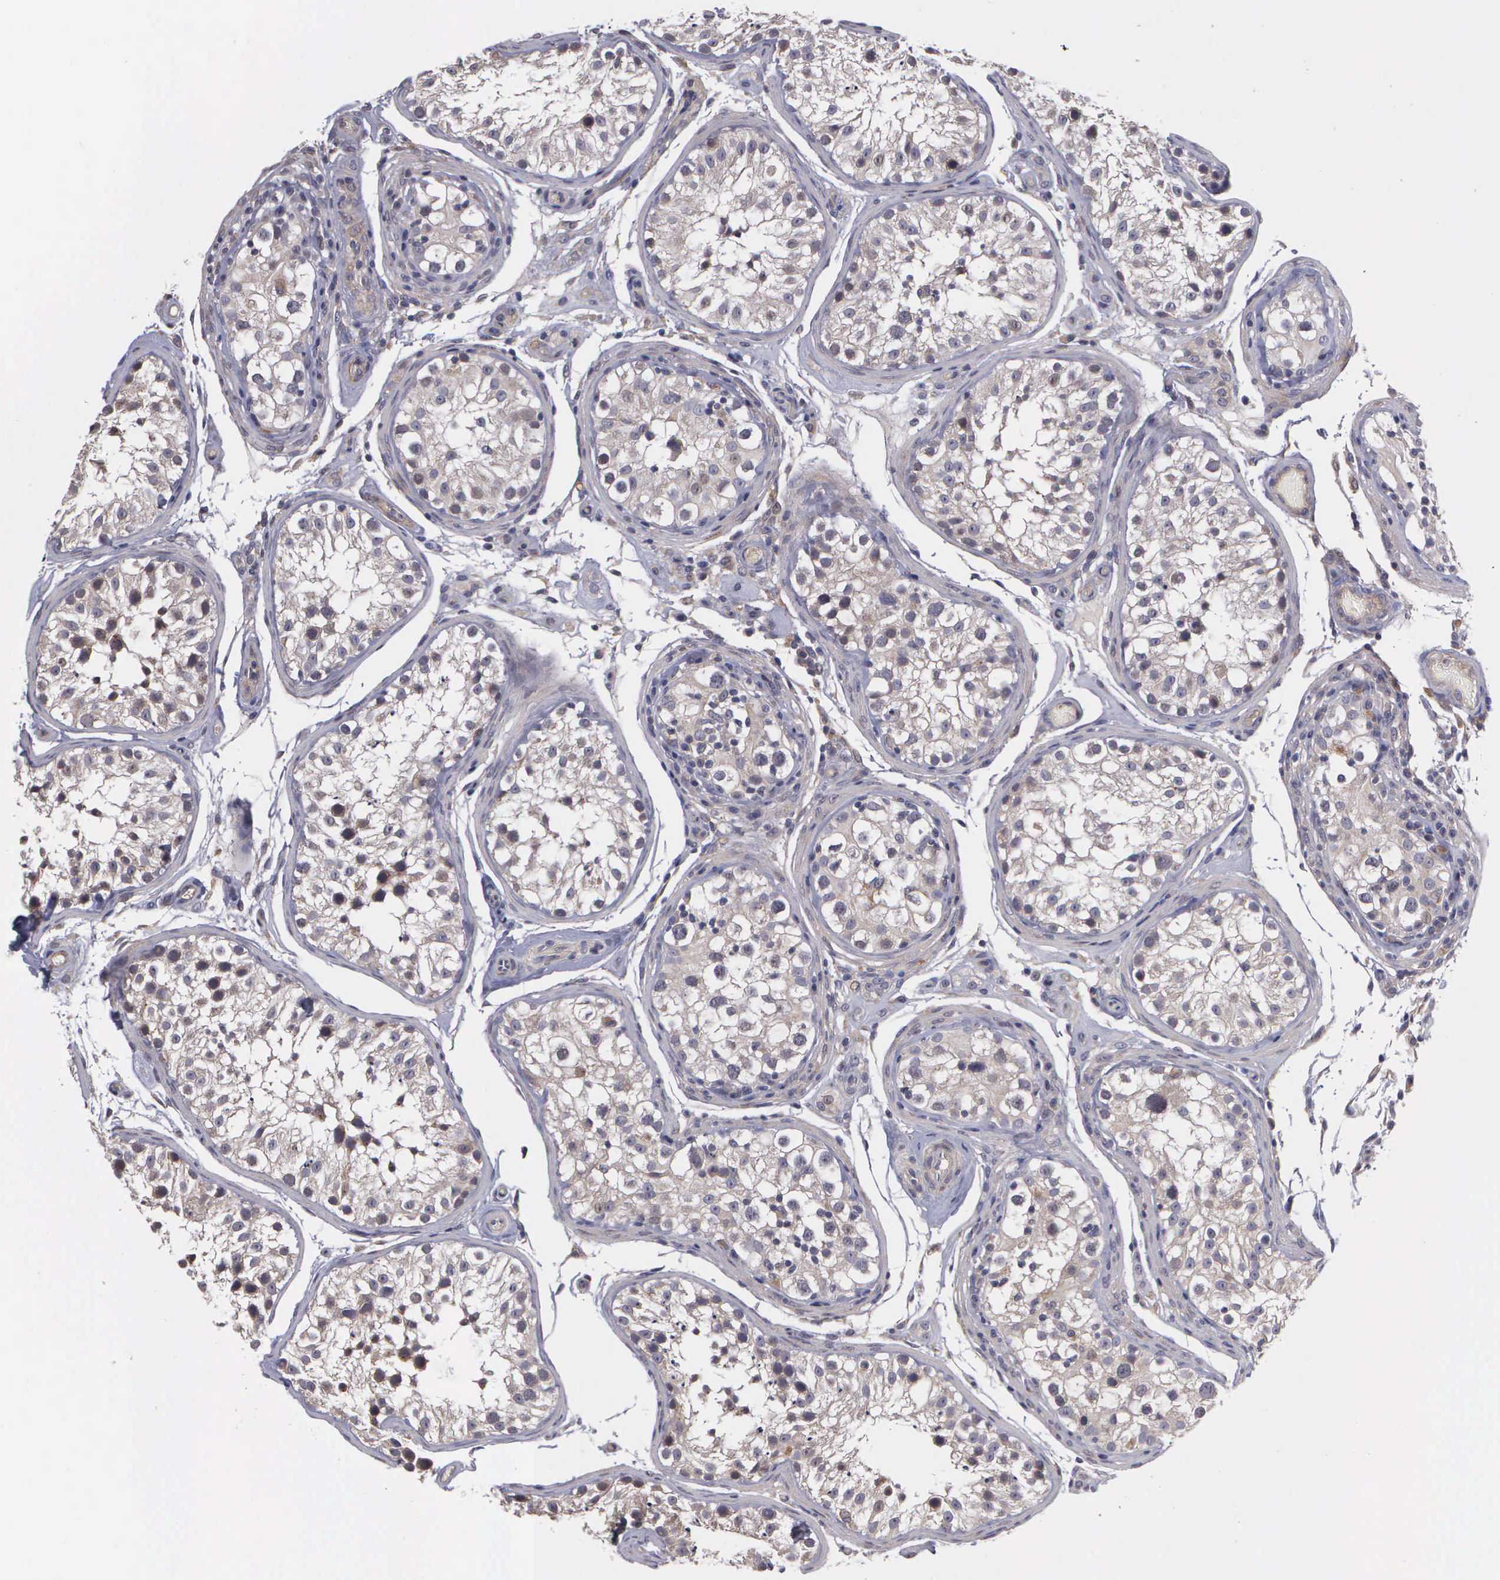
{"staining": {"intensity": "weak", "quantity": ">75%", "location": "cytoplasmic/membranous"}, "tissue": "testis", "cell_type": "Cells in seminiferous ducts", "image_type": "normal", "snomed": [{"axis": "morphology", "description": "Normal tissue, NOS"}, {"axis": "topography", "description": "Testis"}], "caption": "Immunohistochemical staining of benign human testis reveals weak cytoplasmic/membranous protein positivity in approximately >75% of cells in seminiferous ducts. (DAB = brown stain, brightfield microscopy at high magnification).", "gene": "RTL10", "patient": {"sex": "male", "age": 24}}